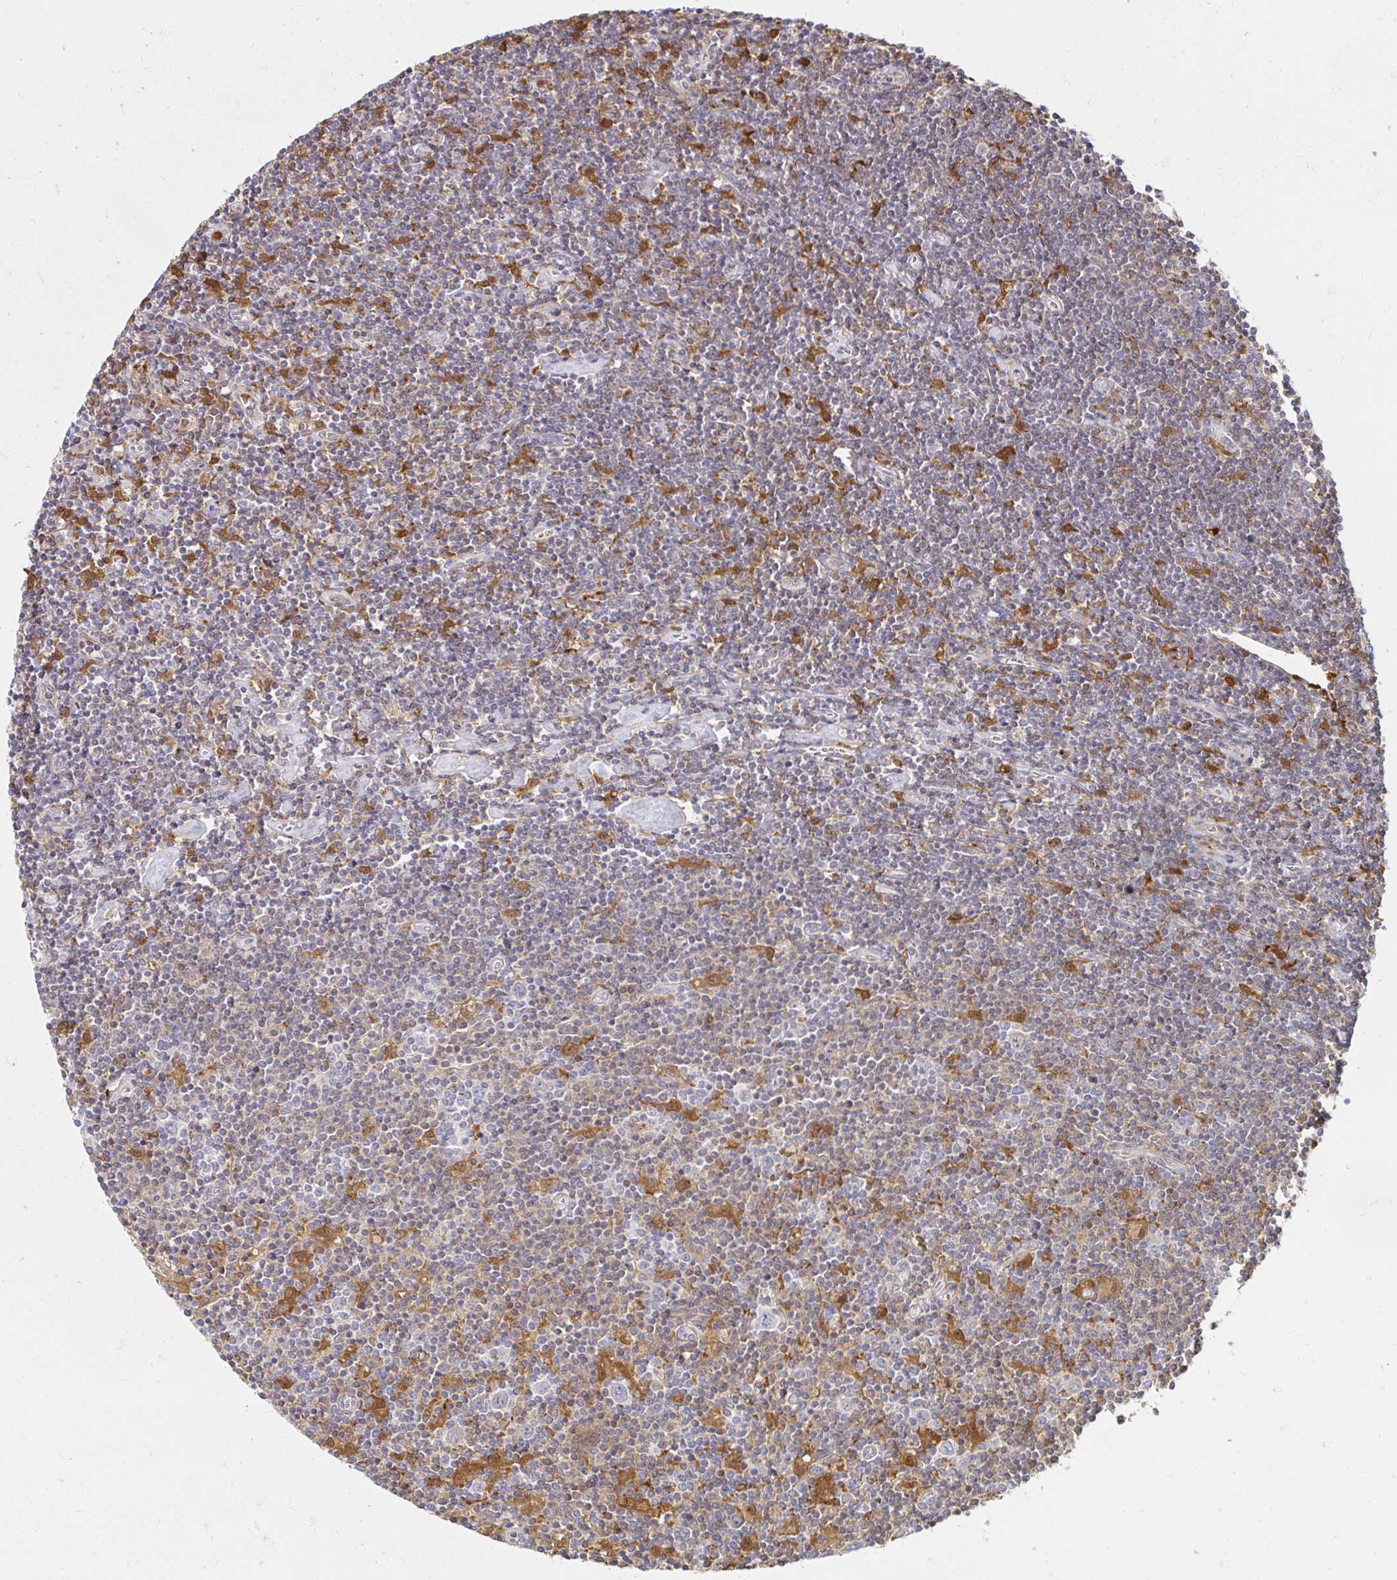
{"staining": {"intensity": "negative", "quantity": "none", "location": "none"}, "tissue": "lymphoma", "cell_type": "Tumor cells", "image_type": "cancer", "snomed": [{"axis": "morphology", "description": "Hodgkin's disease, NOS"}, {"axis": "topography", "description": "Lymph node"}], "caption": "Tumor cells show no significant expression in Hodgkin's disease. (DAB (3,3'-diaminobenzidine) immunohistochemistry (IHC) with hematoxylin counter stain).", "gene": "PYCARD", "patient": {"sex": "male", "age": 40}}